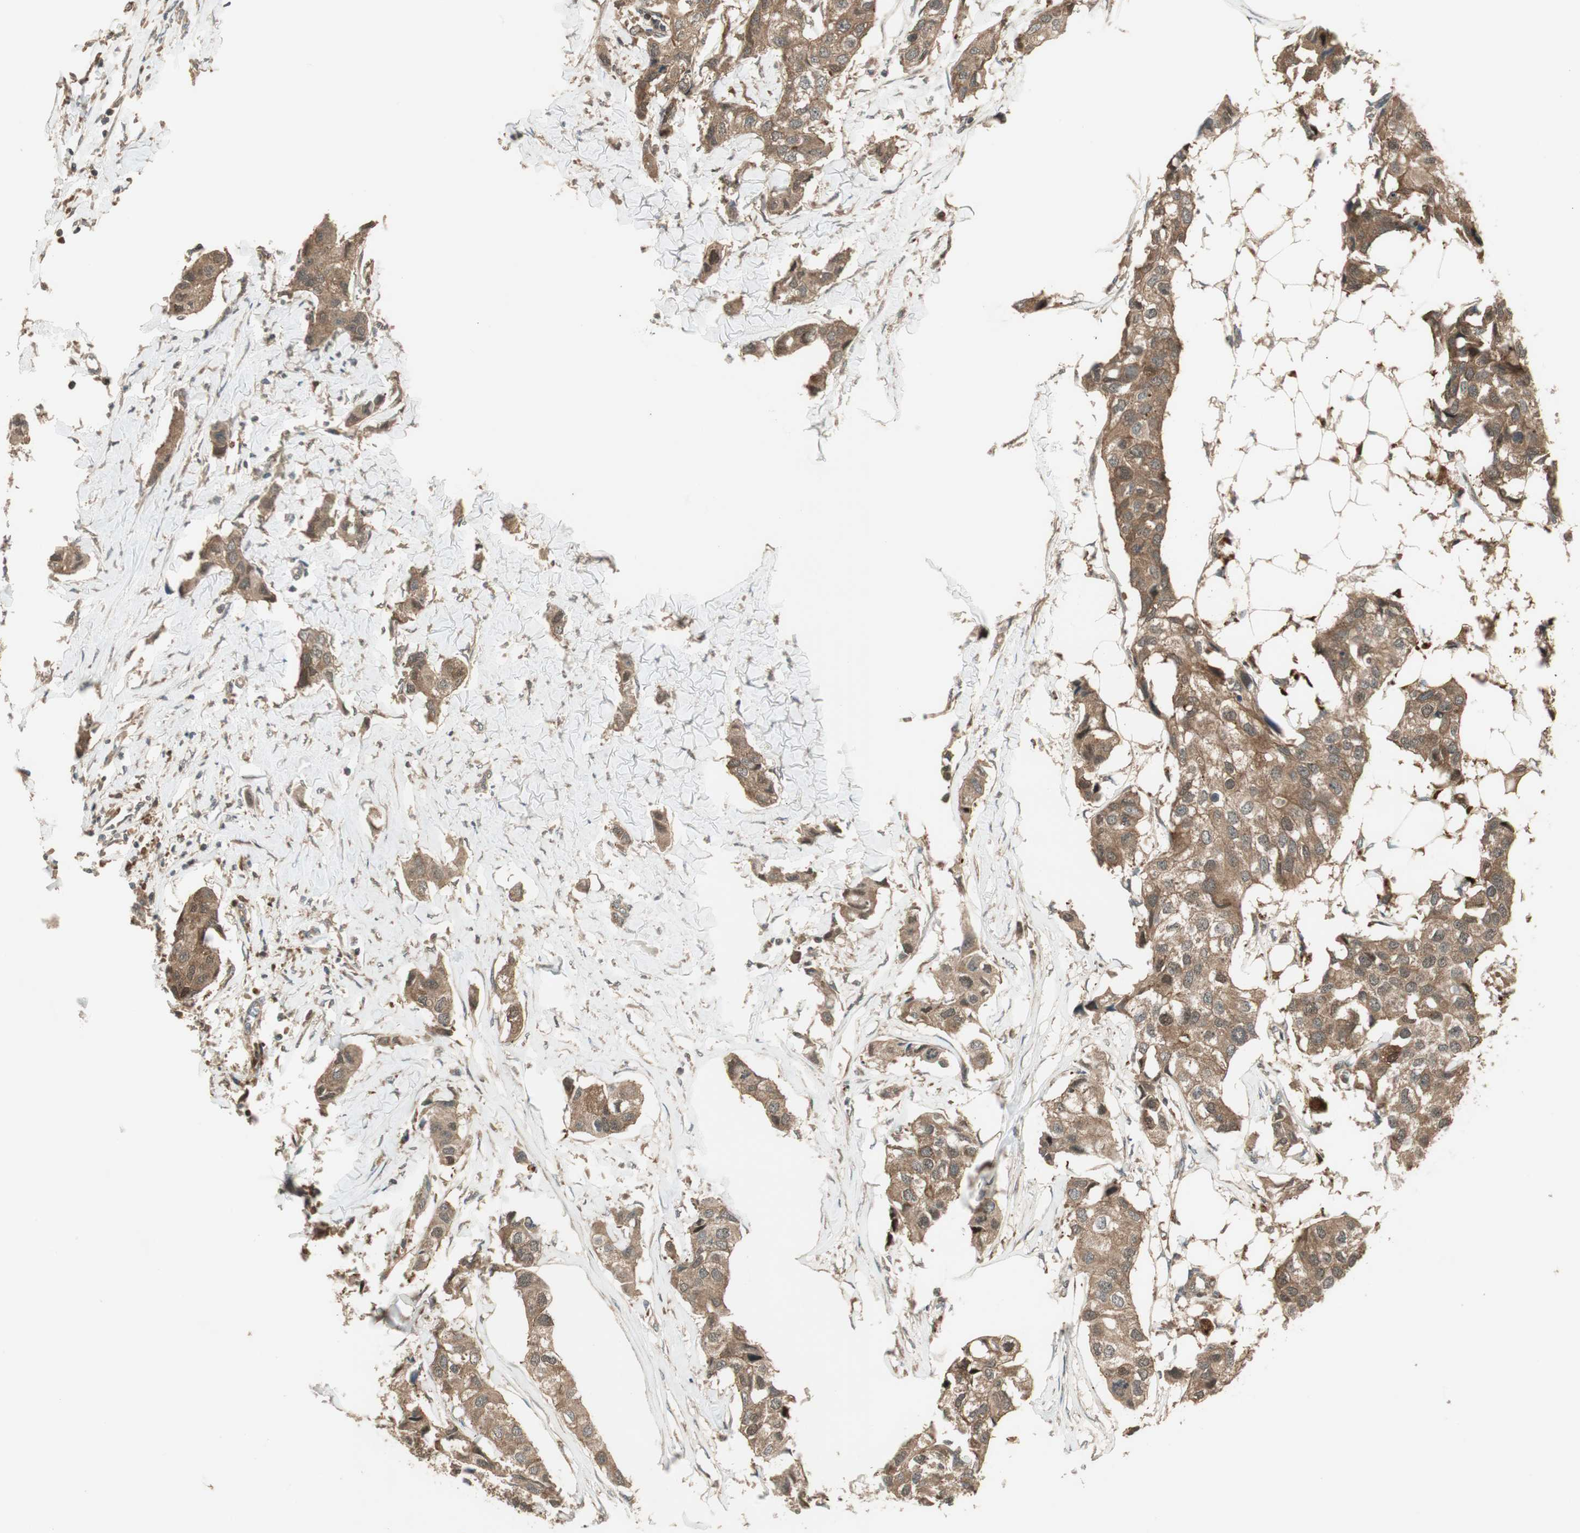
{"staining": {"intensity": "moderate", "quantity": ">75%", "location": "cytoplasmic/membranous"}, "tissue": "breast cancer", "cell_type": "Tumor cells", "image_type": "cancer", "snomed": [{"axis": "morphology", "description": "Duct carcinoma"}, {"axis": "topography", "description": "Breast"}], "caption": "The photomicrograph demonstrates a brown stain indicating the presence of a protein in the cytoplasmic/membranous of tumor cells in breast cancer.", "gene": "CNOT4", "patient": {"sex": "female", "age": 80}}